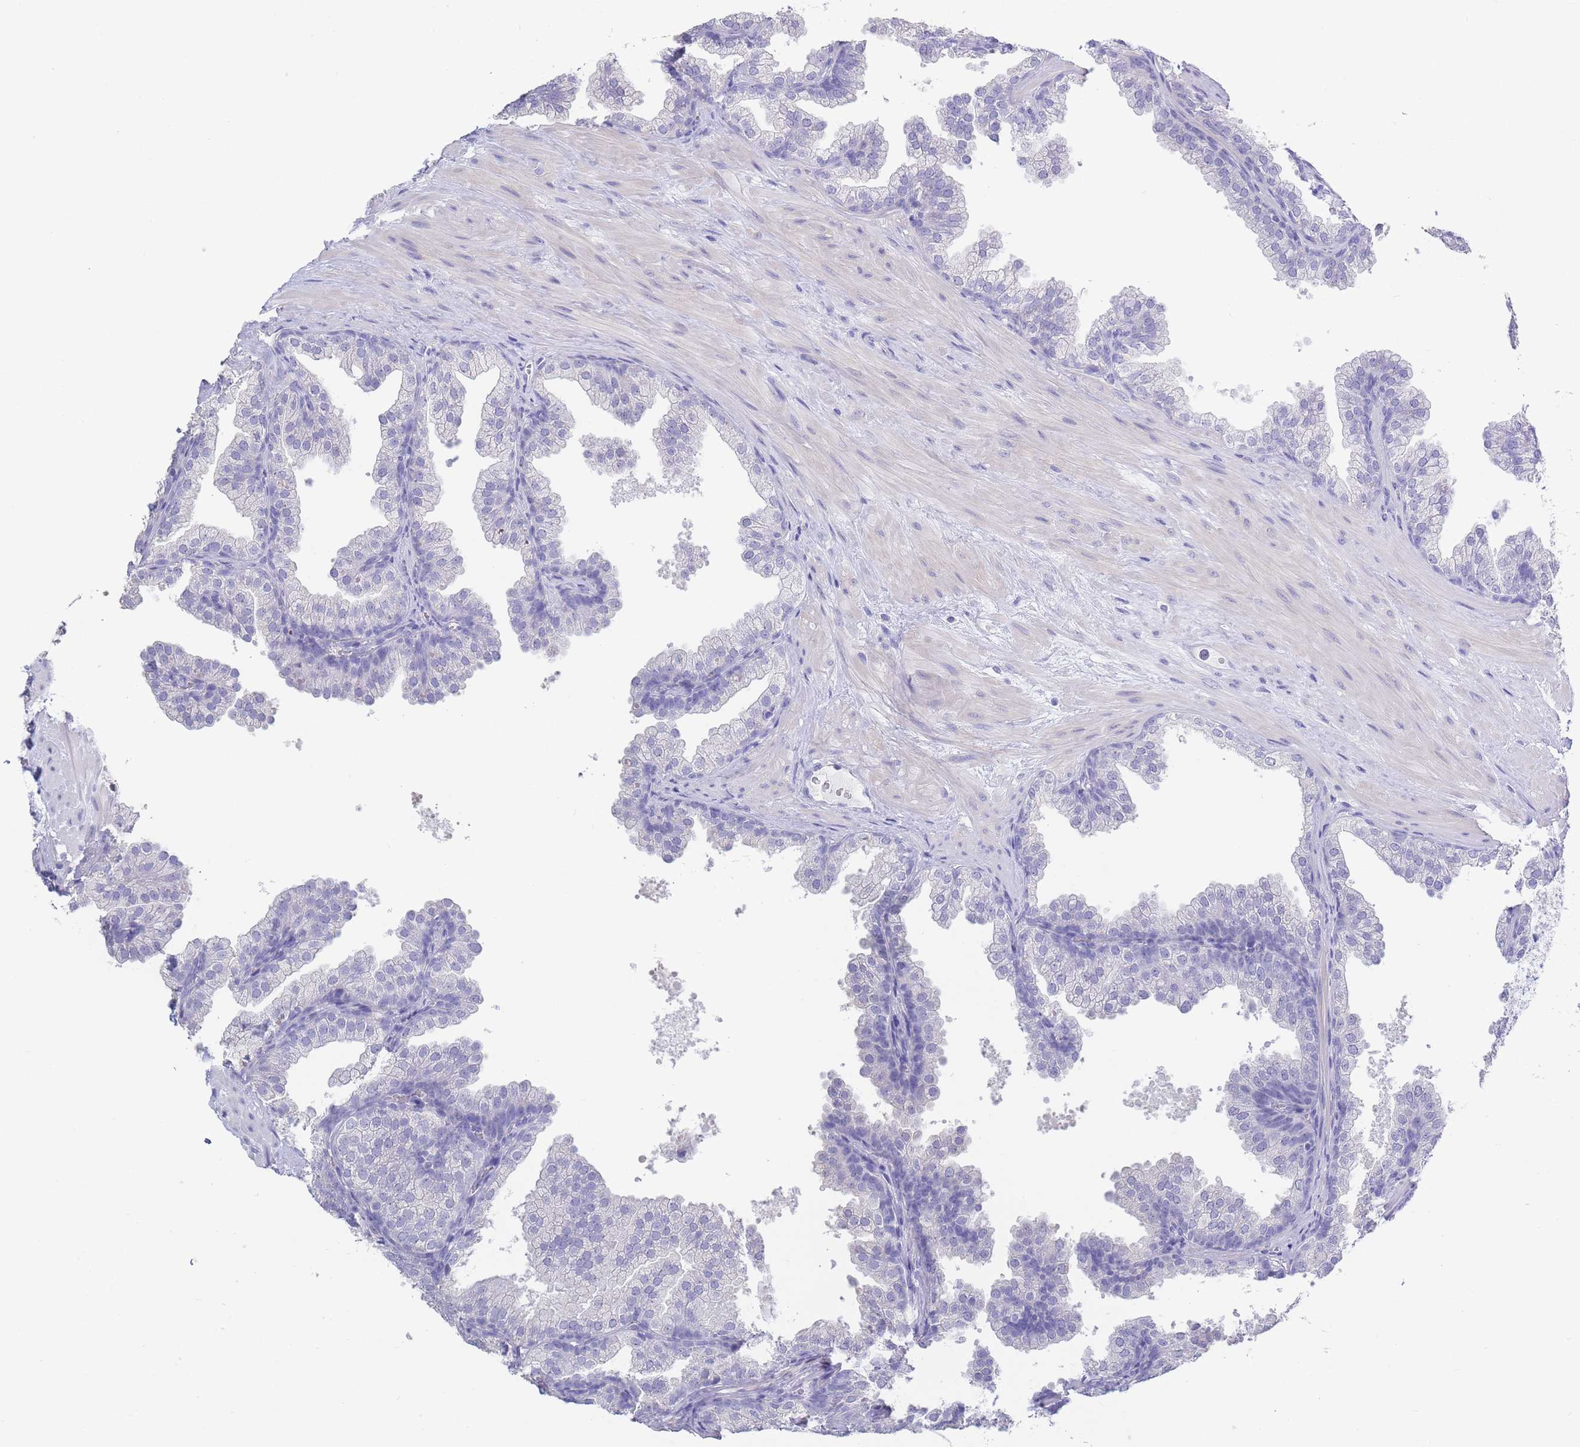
{"staining": {"intensity": "negative", "quantity": "none", "location": "none"}, "tissue": "prostate", "cell_type": "Glandular cells", "image_type": "normal", "snomed": [{"axis": "morphology", "description": "Normal tissue, NOS"}, {"axis": "topography", "description": "Prostate"}], "caption": "Immunohistochemical staining of benign prostate shows no significant staining in glandular cells. (Immunohistochemistry (ihc), brightfield microscopy, high magnification).", "gene": "CD37", "patient": {"sex": "male", "age": 37}}